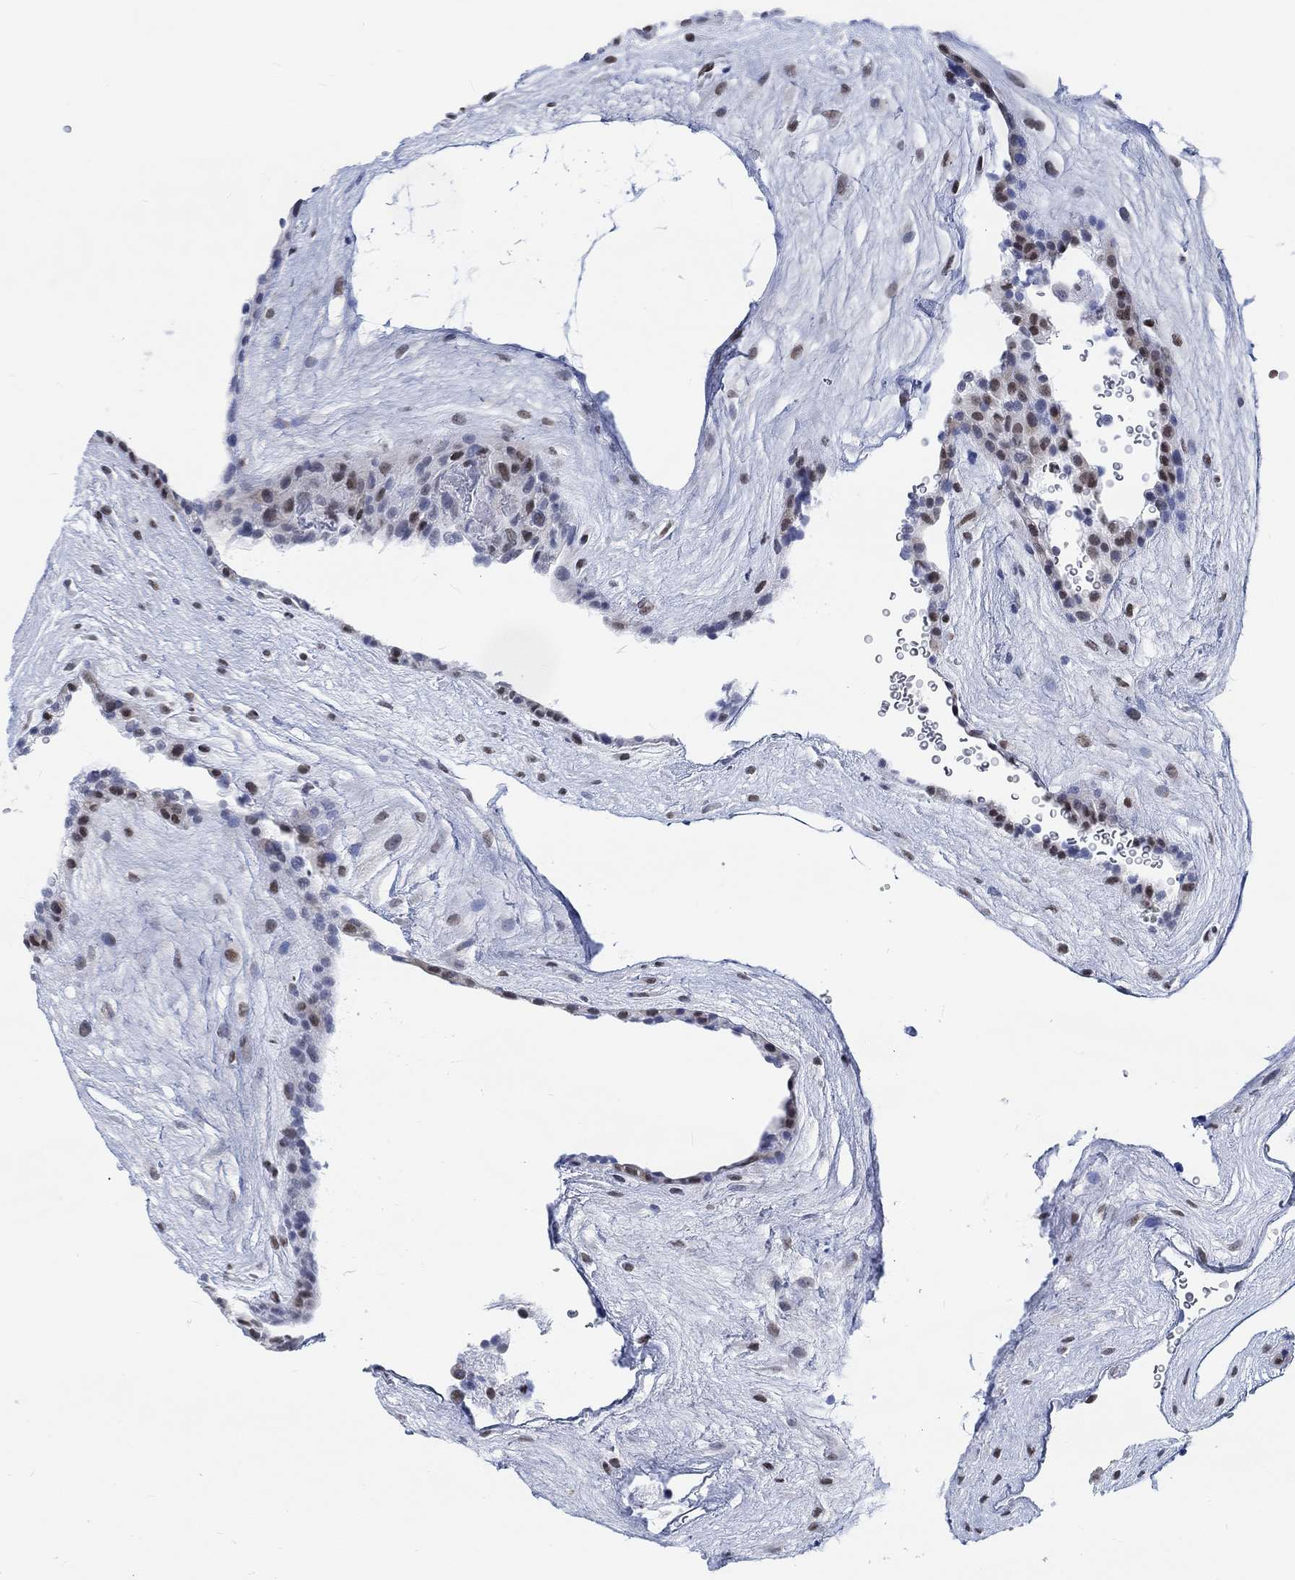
{"staining": {"intensity": "negative", "quantity": "none", "location": "none"}, "tissue": "placenta", "cell_type": "Decidual cells", "image_type": "normal", "snomed": [{"axis": "morphology", "description": "Normal tissue, NOS"}, {"axis": "topography", "description": "Placenta"}], "caption": "High magnification brightfield microscopy of benign placenta stained with DAB (brown) and counterstained with hematoxylin (blue): decidual cells show no significant expression. (Immunohistochemistry, brightfield microscopy, high magnification).", "gene": "KCNH8", "patient": {"sex": "female", "age": 19}}